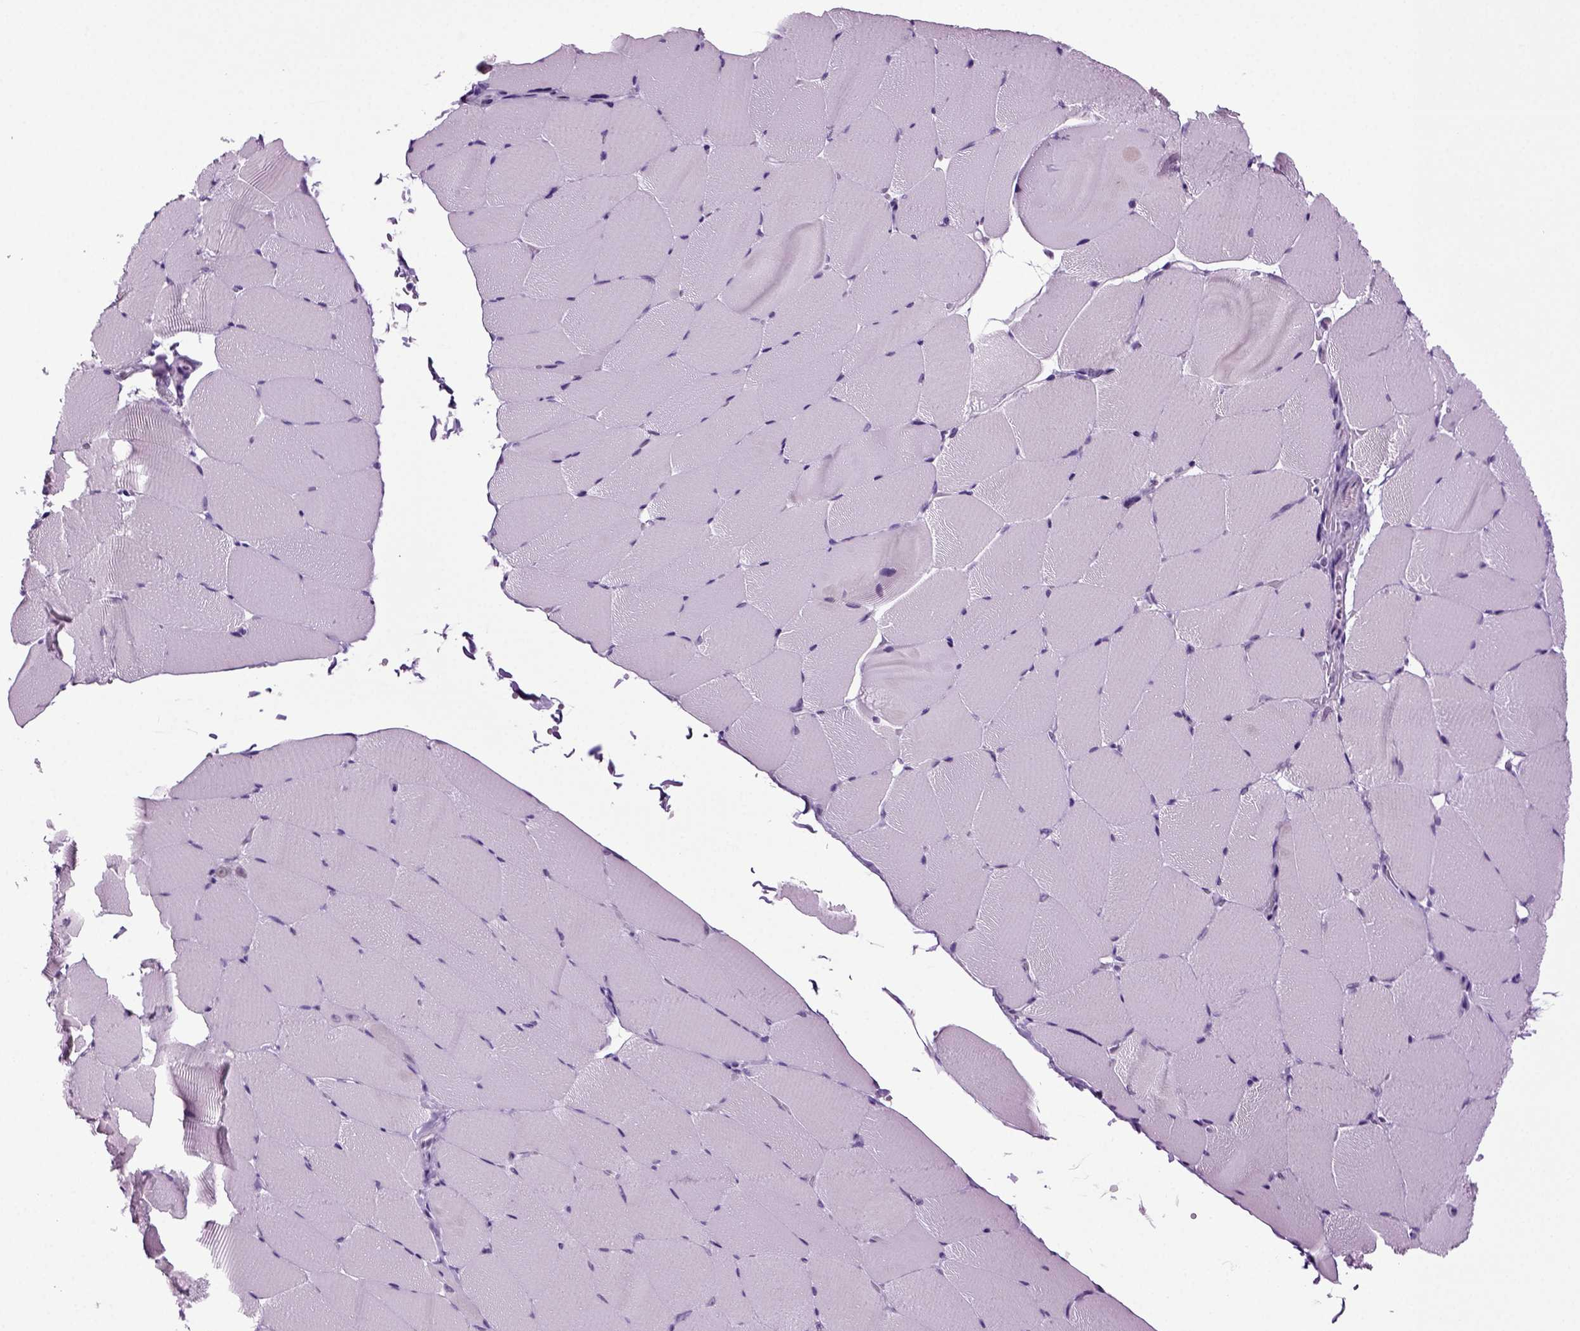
{"staining": {"intensity": "negative", "quantity": "none", "location": "none"}, "tissue": "skeletal muscle", "cell_type": "Myocytes", "image_type": "normal", "snomed": [{"axis": "morphology", "description": "Normal tissue, NOS"}, {"axis": "topography", "description": "Skeletal muscle"}], "caption": "Skeletal muscle was stained to show a protein in brown. There is no significant expression in myocytes.", "gene": "RFX3", "patient": {"sex": "female", "age": 37}}